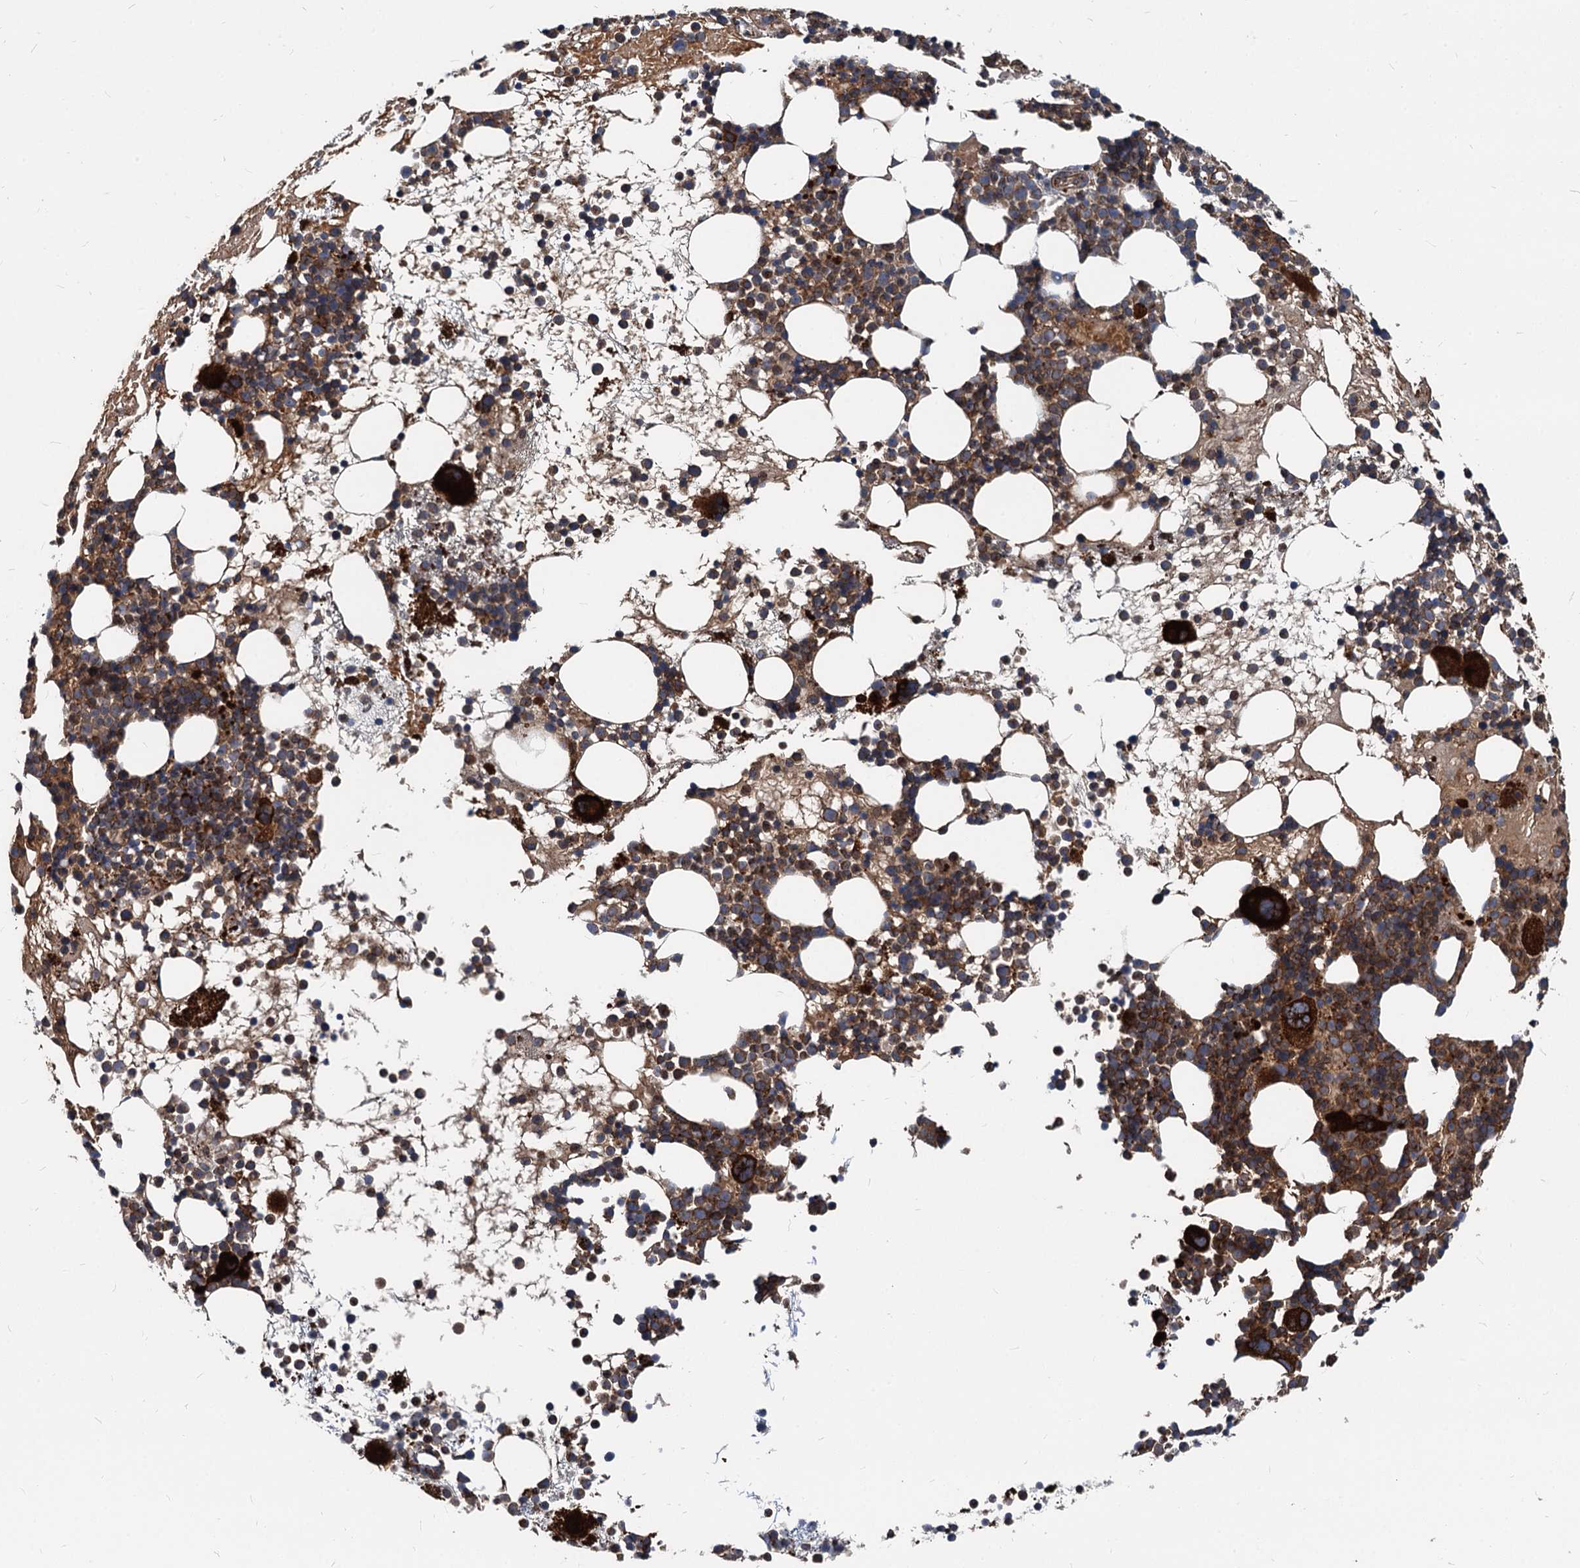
{"staining": {"intensity": "strong", "quantity": "25%-75%", "location": "cytoplasmic/membranous"}, "tissue": "bone marrow", "cell_type": "Hematopoietic cells", "image_type": "normal", "snomed": [{"axis": "morphology", "description": "Normal tissue, NOS"}, {"axis": "topography", "description": "Bone marrow"}], "caption": "Hematopoietic cells show strong cytoplasmic/membranous positivity in about 25%-75% of cells in benign bone marrow. The staining was performed using DAB (3,3'-diaminobenzidine), with brown indicating positive protein expression. Nuclei are stained blue with hematoxylin.", "gene": "STIM1", "patient": {"sex": "female", "age": 57}}